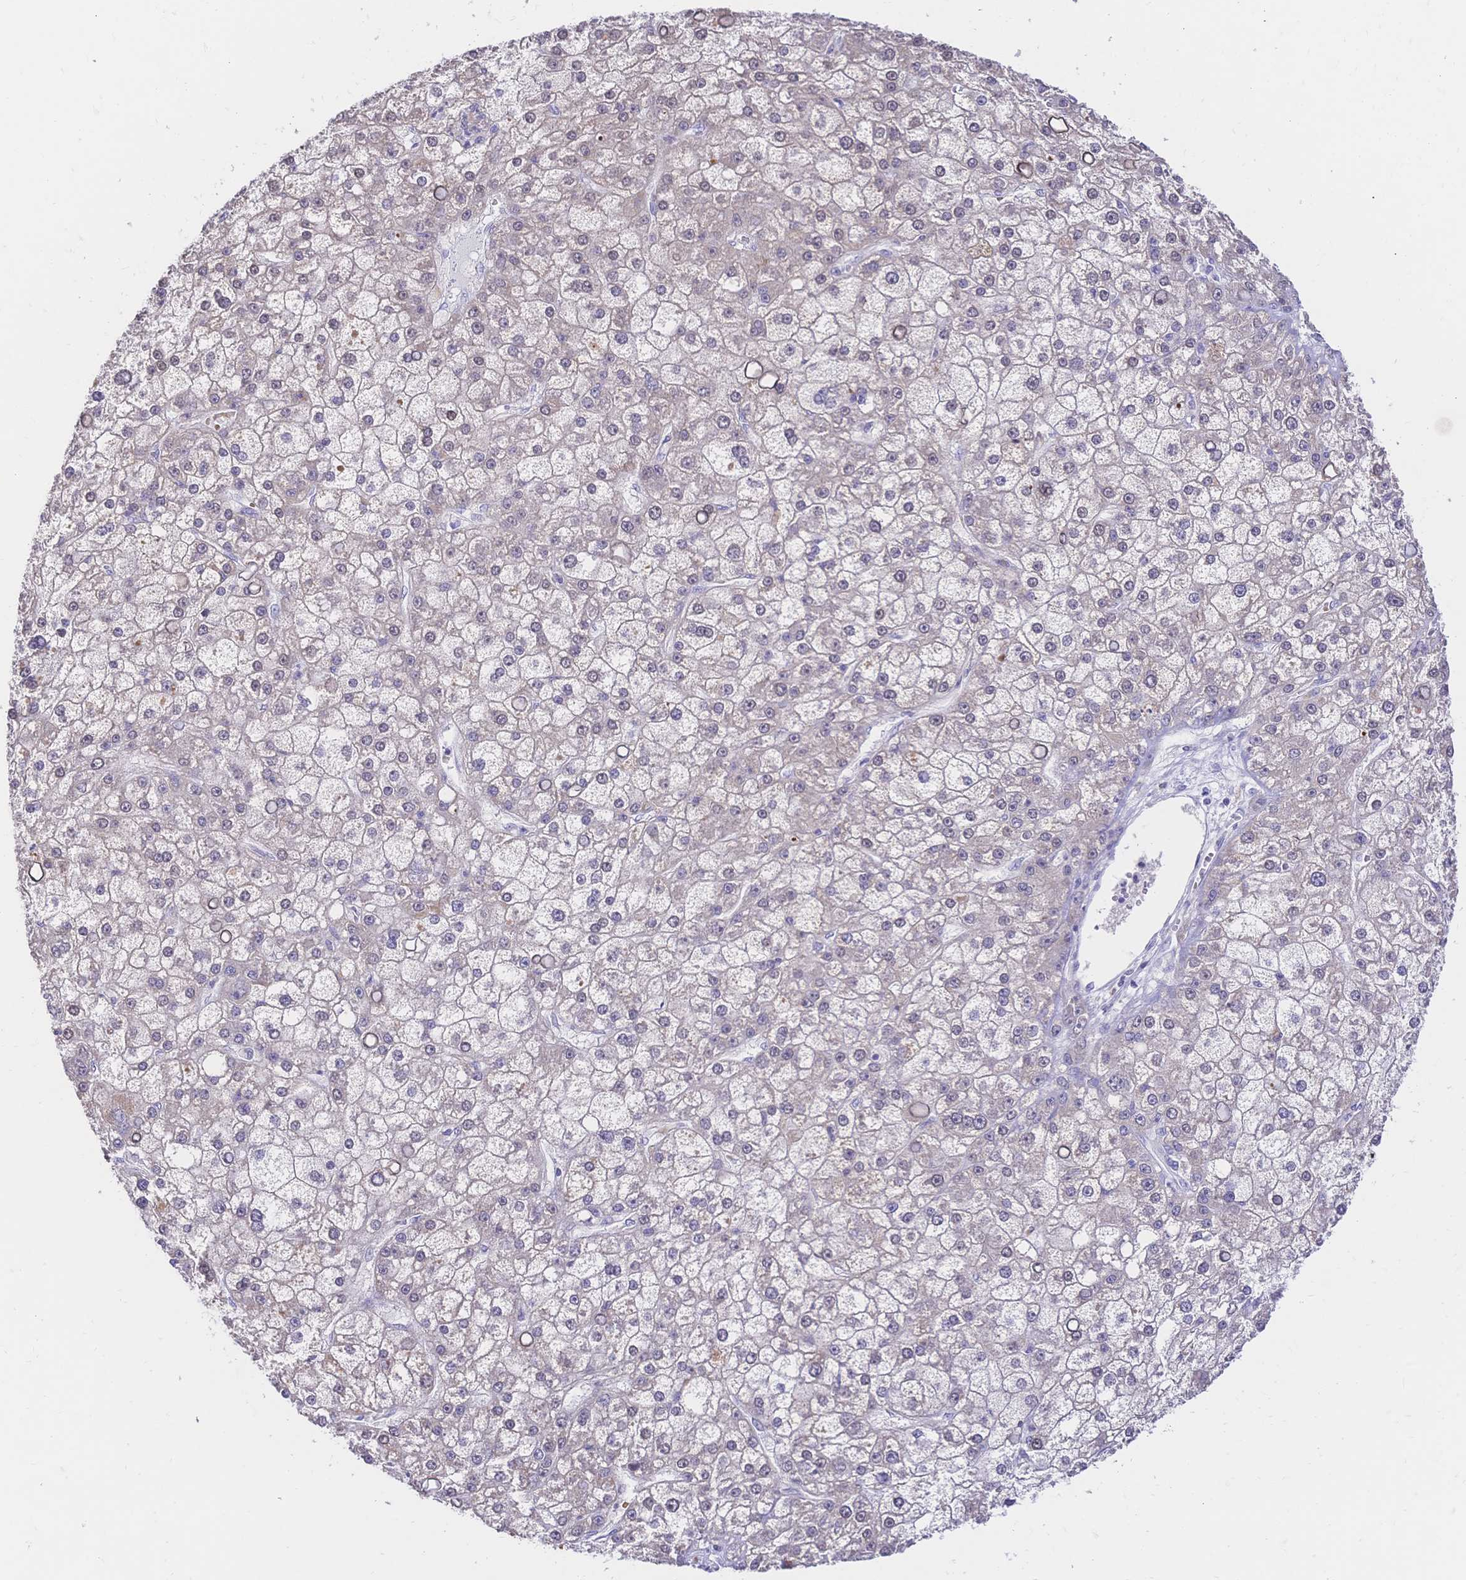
{"staining": {"intensity": "negative", "quantity": "none", "location": "none"}, "tissue": "liver cancer", "cell_type": "Tumor cells", "image_type": "cancer", "snomed": [{"axis": "morphology", "description": "Carcinoma, Hepatocellular, NOS"}, {"axis": "topography", "description": "Liver"}], "caption": "Immunohistochemical staining of liver cancer shows no significant positivity in tumor cells.", "gene": "CLEC18B", "patient": {"sex": "male", "age": 67}}